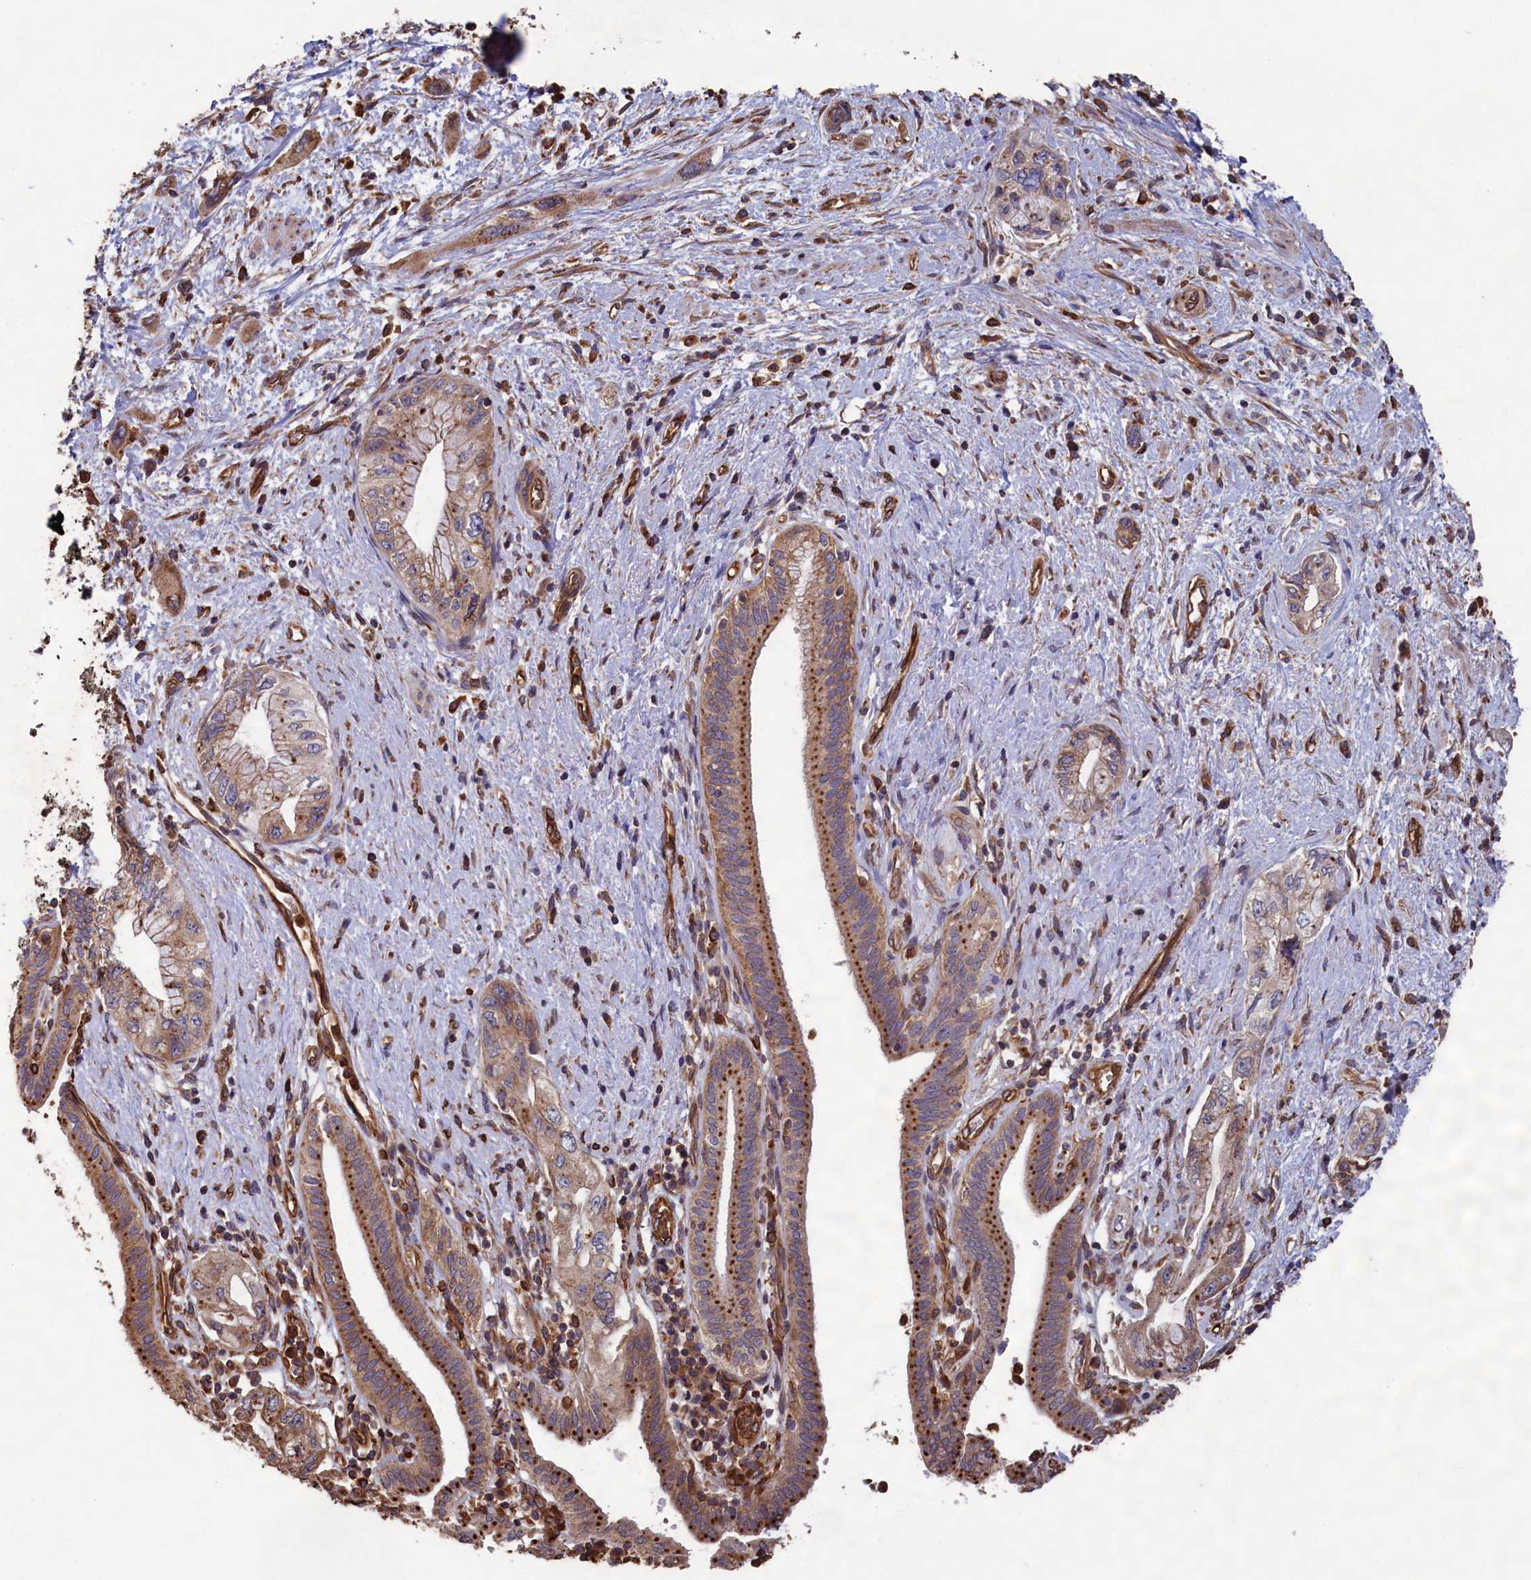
{"staining": {"intensity": "moderate", "quantity": ">75%", "location": "cytoplasmic/membranous"}, "tissue": "pancreatic cancer", "cell_type": "Tumor cells", "image_type": "cancer", "snomed": [{"axis": "morphology", "description": "Adenocarcinoma, NOS"}, {"axis": "topography", "description": "Pancreas"}], "caption": "Human pancreatic cancer stained with a protein marker shows moderate staining in tumor cells.", "gene": "CCDC124", "patient": {"sex": "female", "age": 73}}